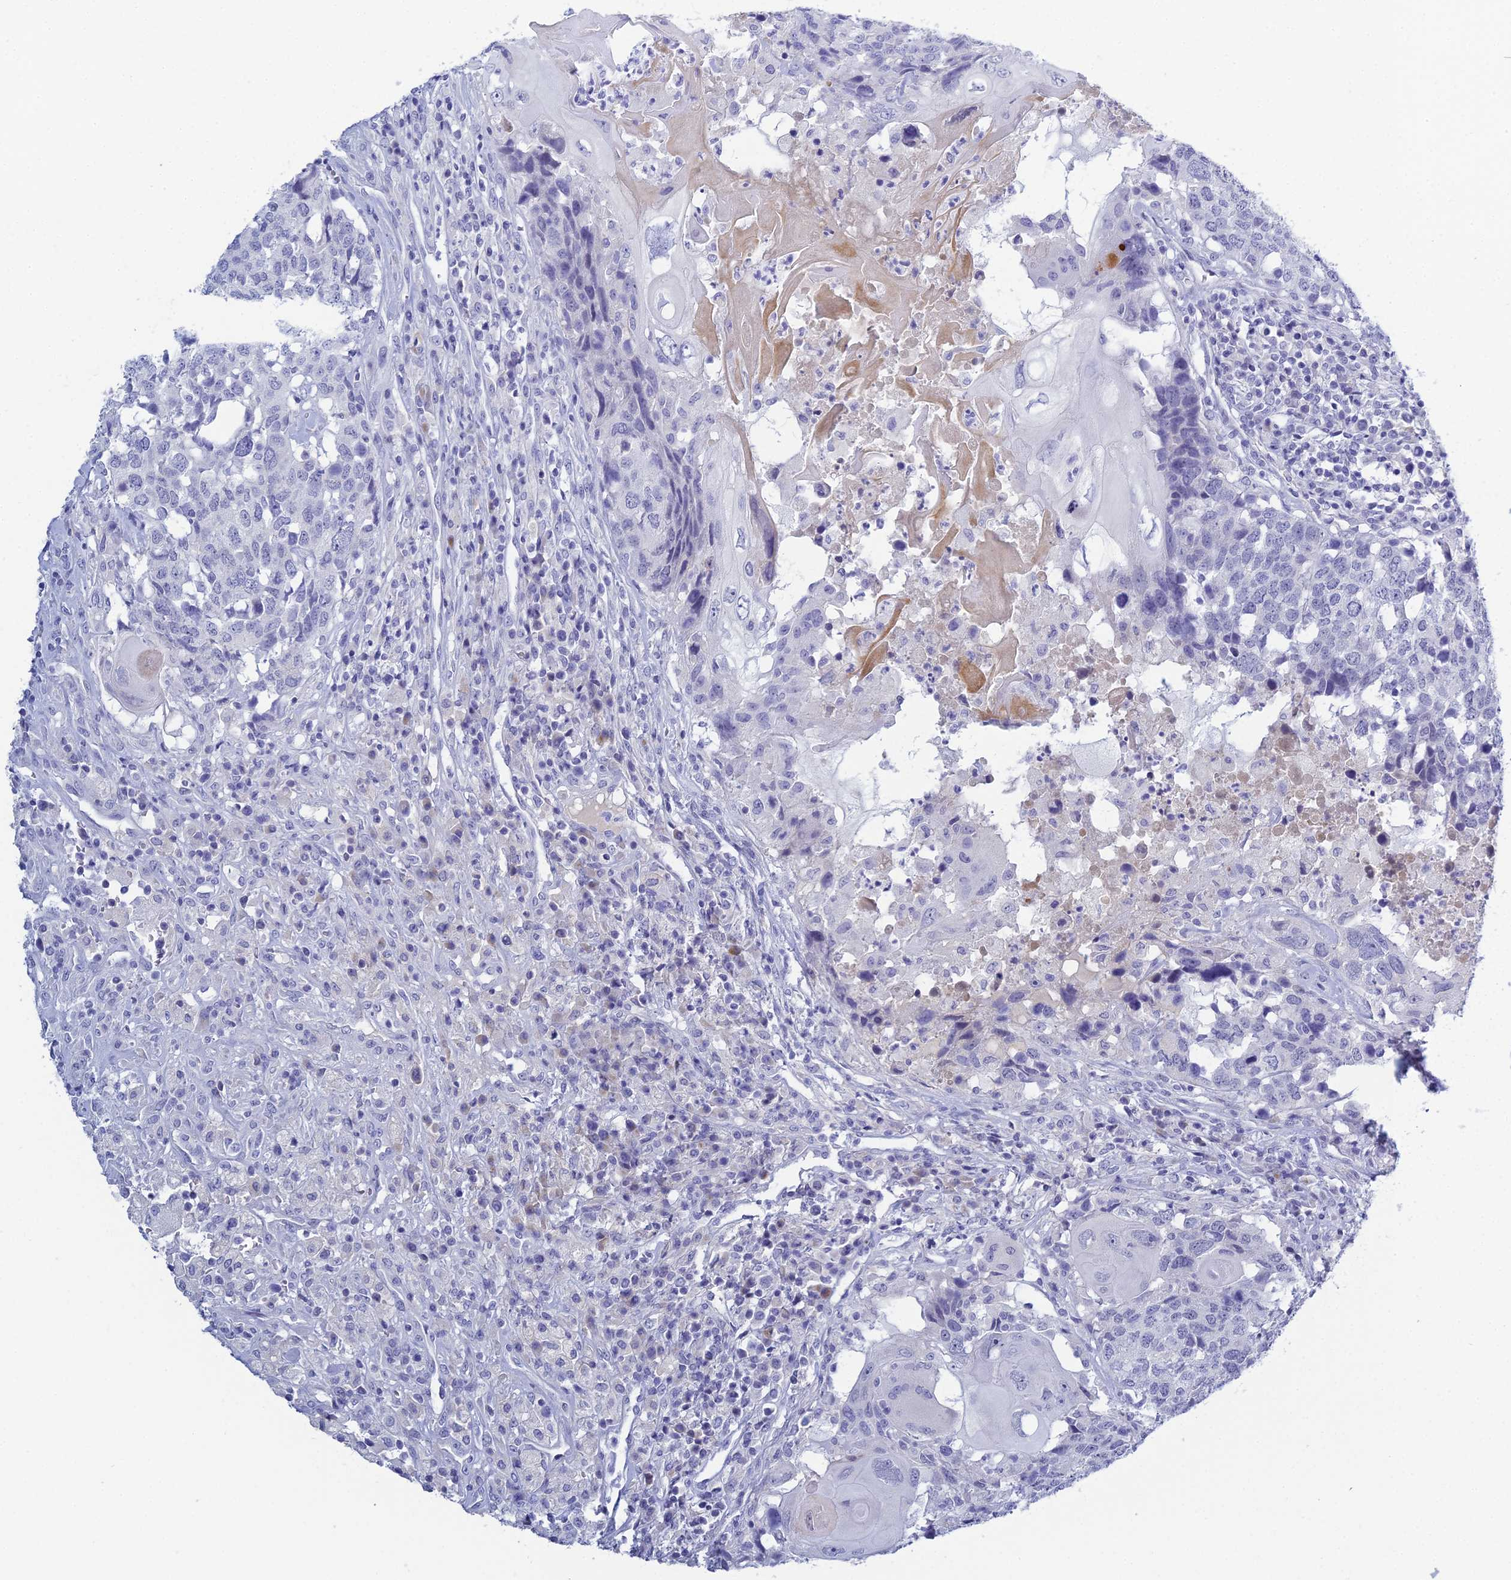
{"staining": {"intensity": "negative", "quantity": "none", "location": "none"}, "tissue": "head and neck cancer", "cell_type": "Tumor cells", "image_type": "cancer", "snomed": [{"axis": "morphology", "description": "Squamous cell carcinoma, NOS"}, {"axis": "topography", "description": "Head-Neck"}], "caption": "Tumor cells are negative for brown protein staining in squamous cell carcinoma (head and neck). (Stains: DAB (3,3'-diaminobenzidine) immunohistochemistry (IHC) with hematoxylin counter stain, Microscopy: brightfield microscopy at high magnification).", "gene": "MUC13", "patient": {"sex": "male", "age": 66}}